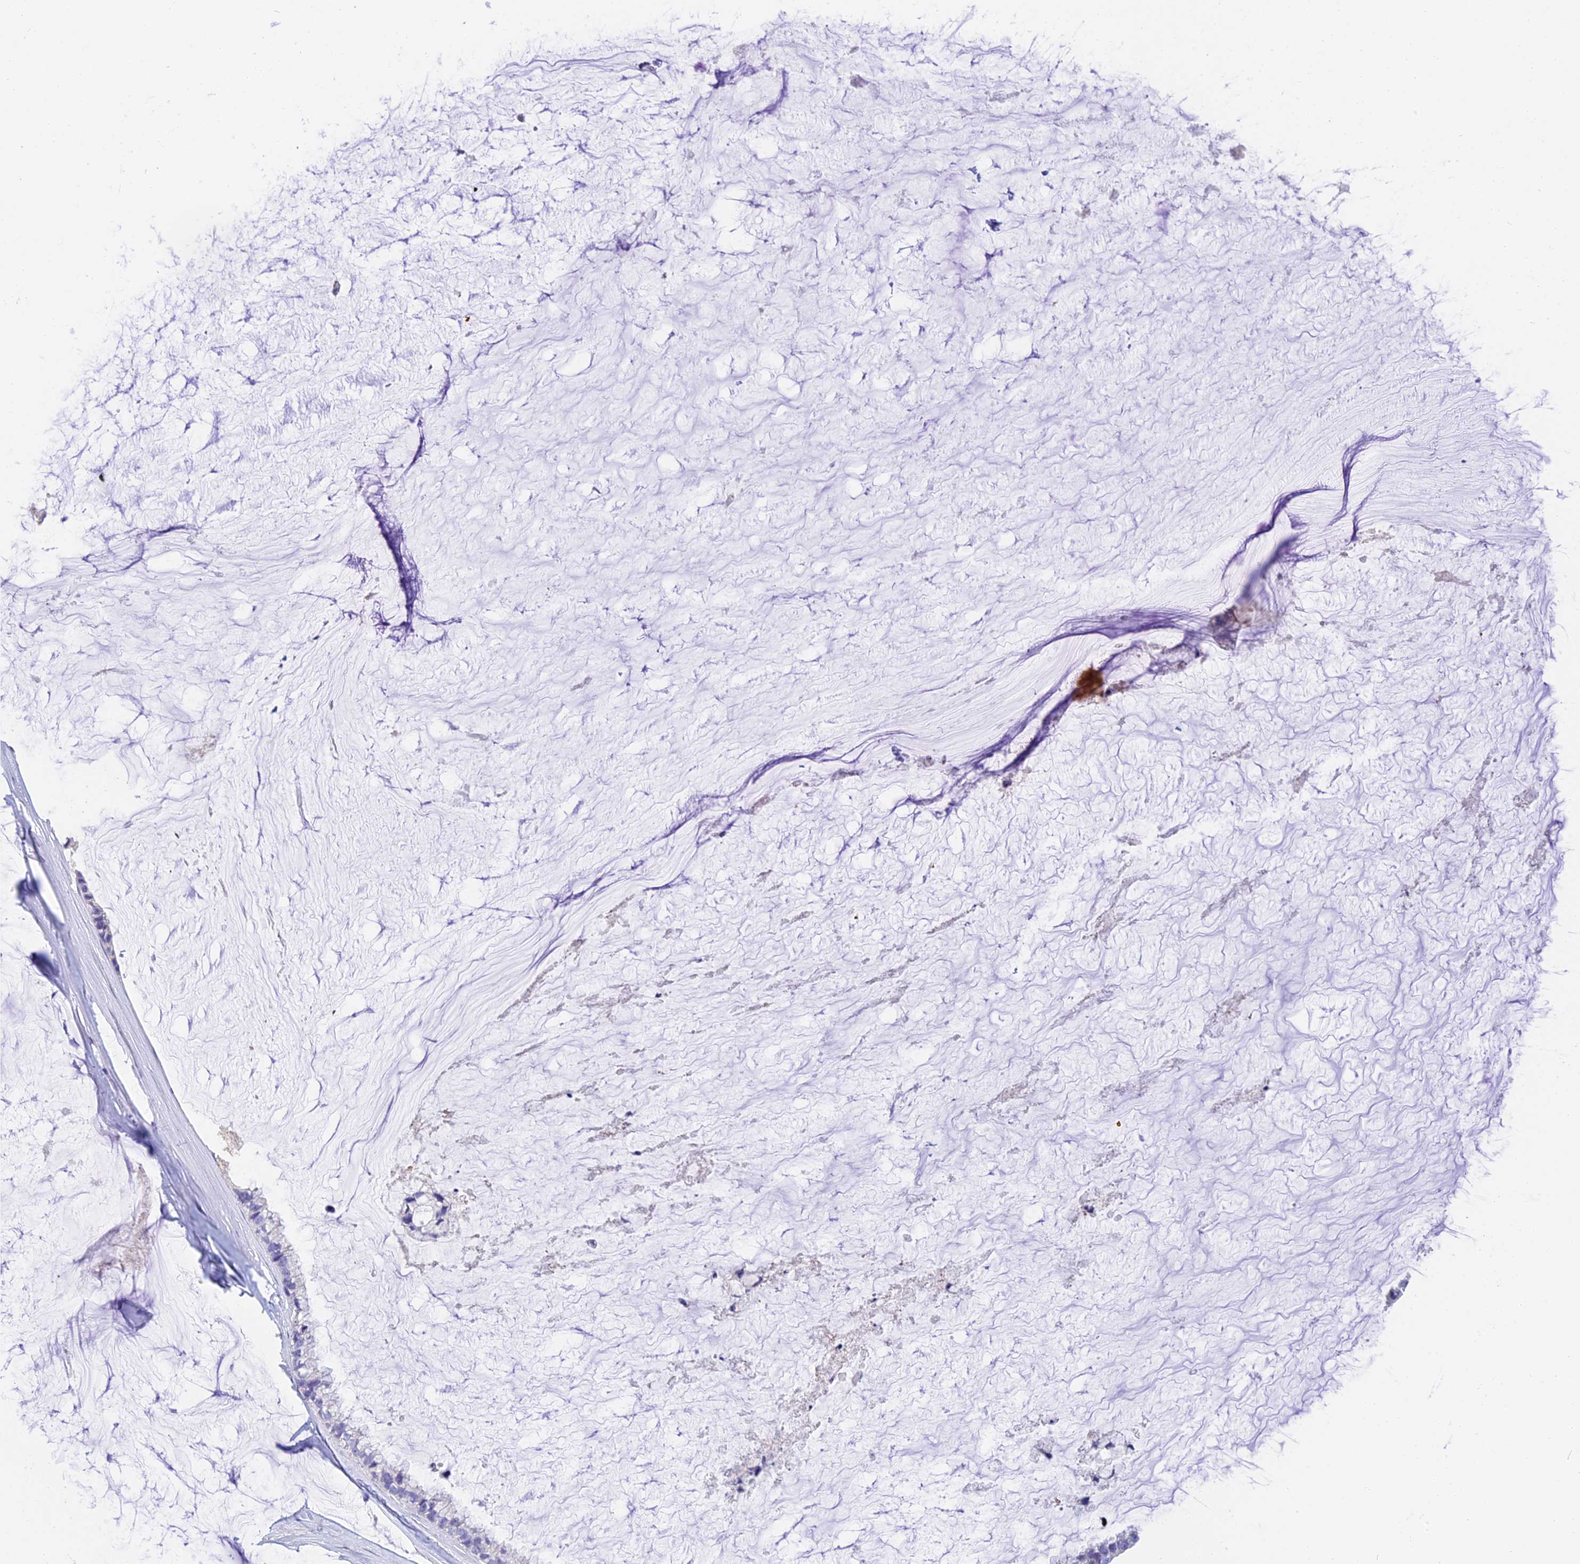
{"staining": {"intensity": "negative", "quantity": "none", "location": "none"}, "tissue": "ovarian cancer", "cell_type": "Tumor cells", "image_type": "cancer", "snomed": [{"axis": "morphology", "description": "Cystadenocarcinoma, mucinous, NOS"}, {"axis": "topography", "description": "Ovary"}], "caption": "Tumor cells show no significant positivity in ovarian cancer. (DAB (3,3'-diaminobenzidine) IHC, high magnification).", "gene": "TNNC2", "patient": {"sex": "female", "age": 39}}